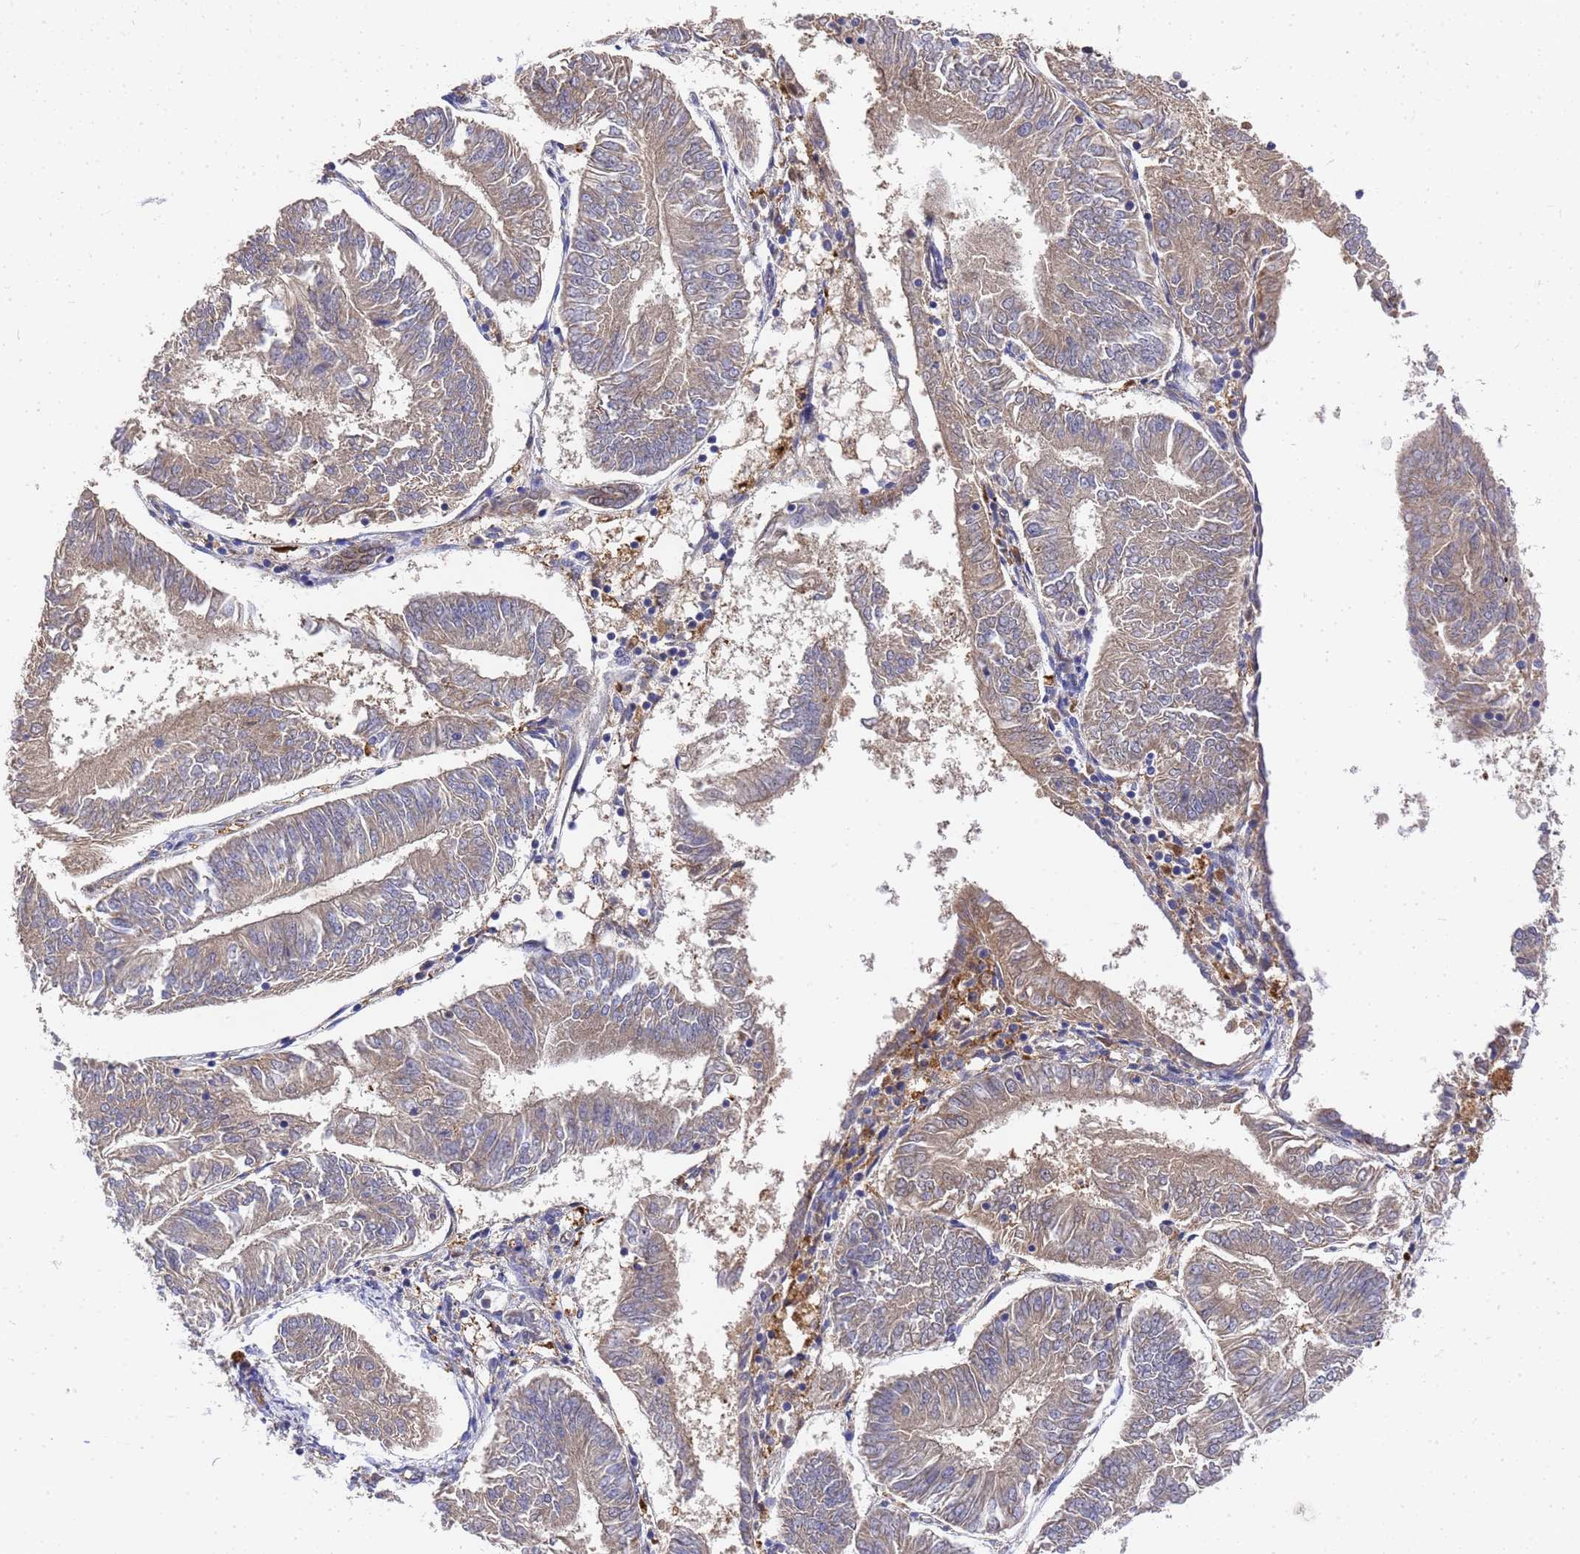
{"staining": {"intensity": "moderate", "quantity": ">75%", "location": "cytoplasmic/membranous"}, "tissue": "endometrial cancer", "cell_type": "Tumor cells", "image_type": "cancer", "snomed": [{"axis": "morphology", "description": "Adenocarcinoma, NOS"}, {"axis": "topography", "description": "Endometrium"}], "caption": "Moderate cytoplasmic/membranous protein staining is appreciated in approximately >75% of tumor cells in endometrial adenocarcinoma.", "gene": "SLC35E2B", "patient": {"sex": "female", "age": 58}}